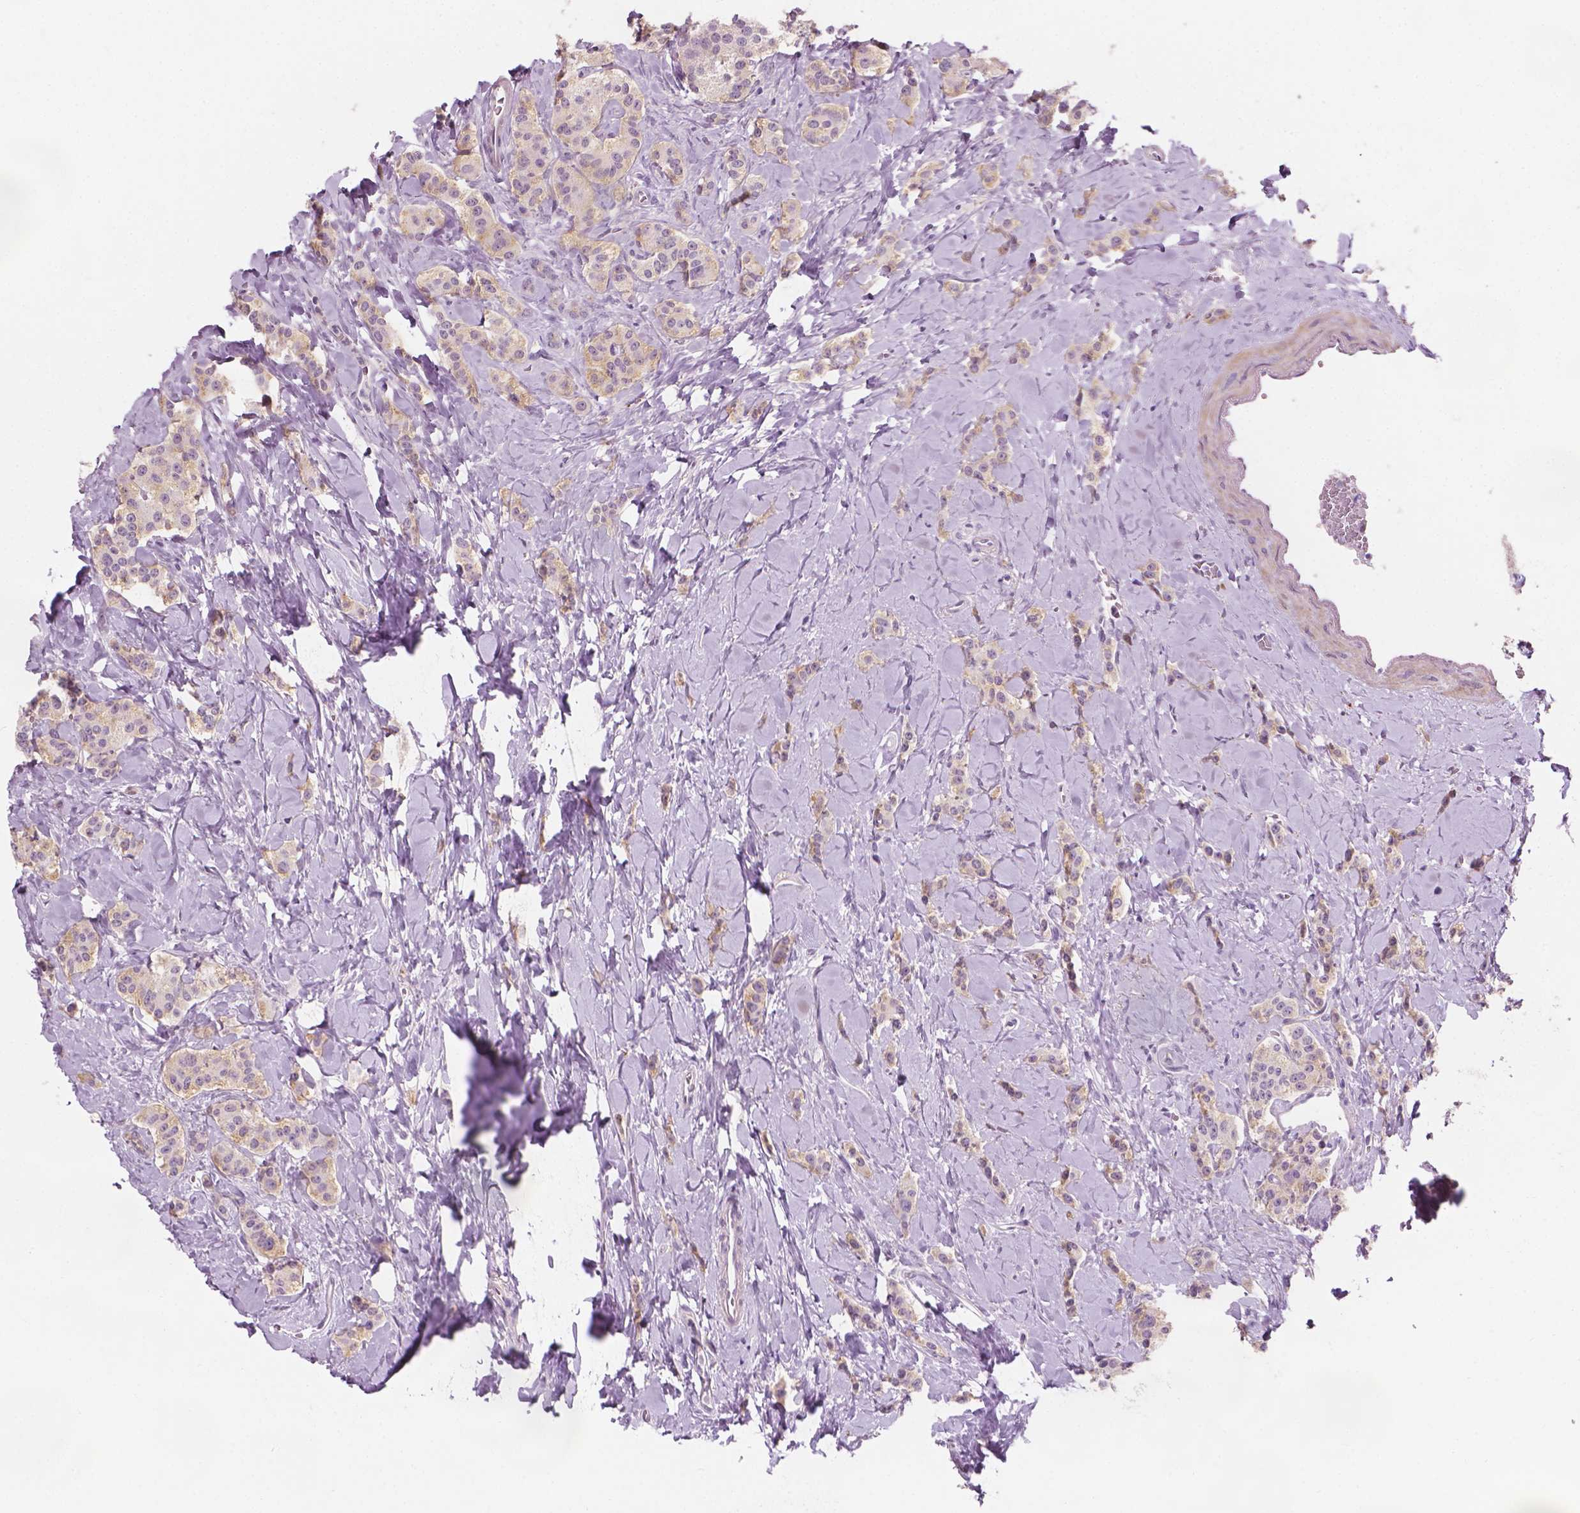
{"staining": {"intensity": "weak", "quantity": "<25%", "location": "cytoplasmic/membranous"}, "tissue": "carcinoid", "cell_type": "Tumor cells", "image_type": "cancer", "snomed": [{"axis": "morphology", "description": "Normal tissue, NOS"}, {"axis": "morphology", "description": "Carcinoid, malignant, NOS"}, {"axis": "topography", "description": "Pancreas"}], "caption": "DAB (3,3'-diaminobenzidine) immunohistochemical staining of human carcinoid reveals no significant positivity in tumor cells. The staining is performed using DAB brown chromogen with nuclei counter-stained in using hematoxylin.", "gene": "SAXO2", "patient": {"sex": "male", "age": 36}}